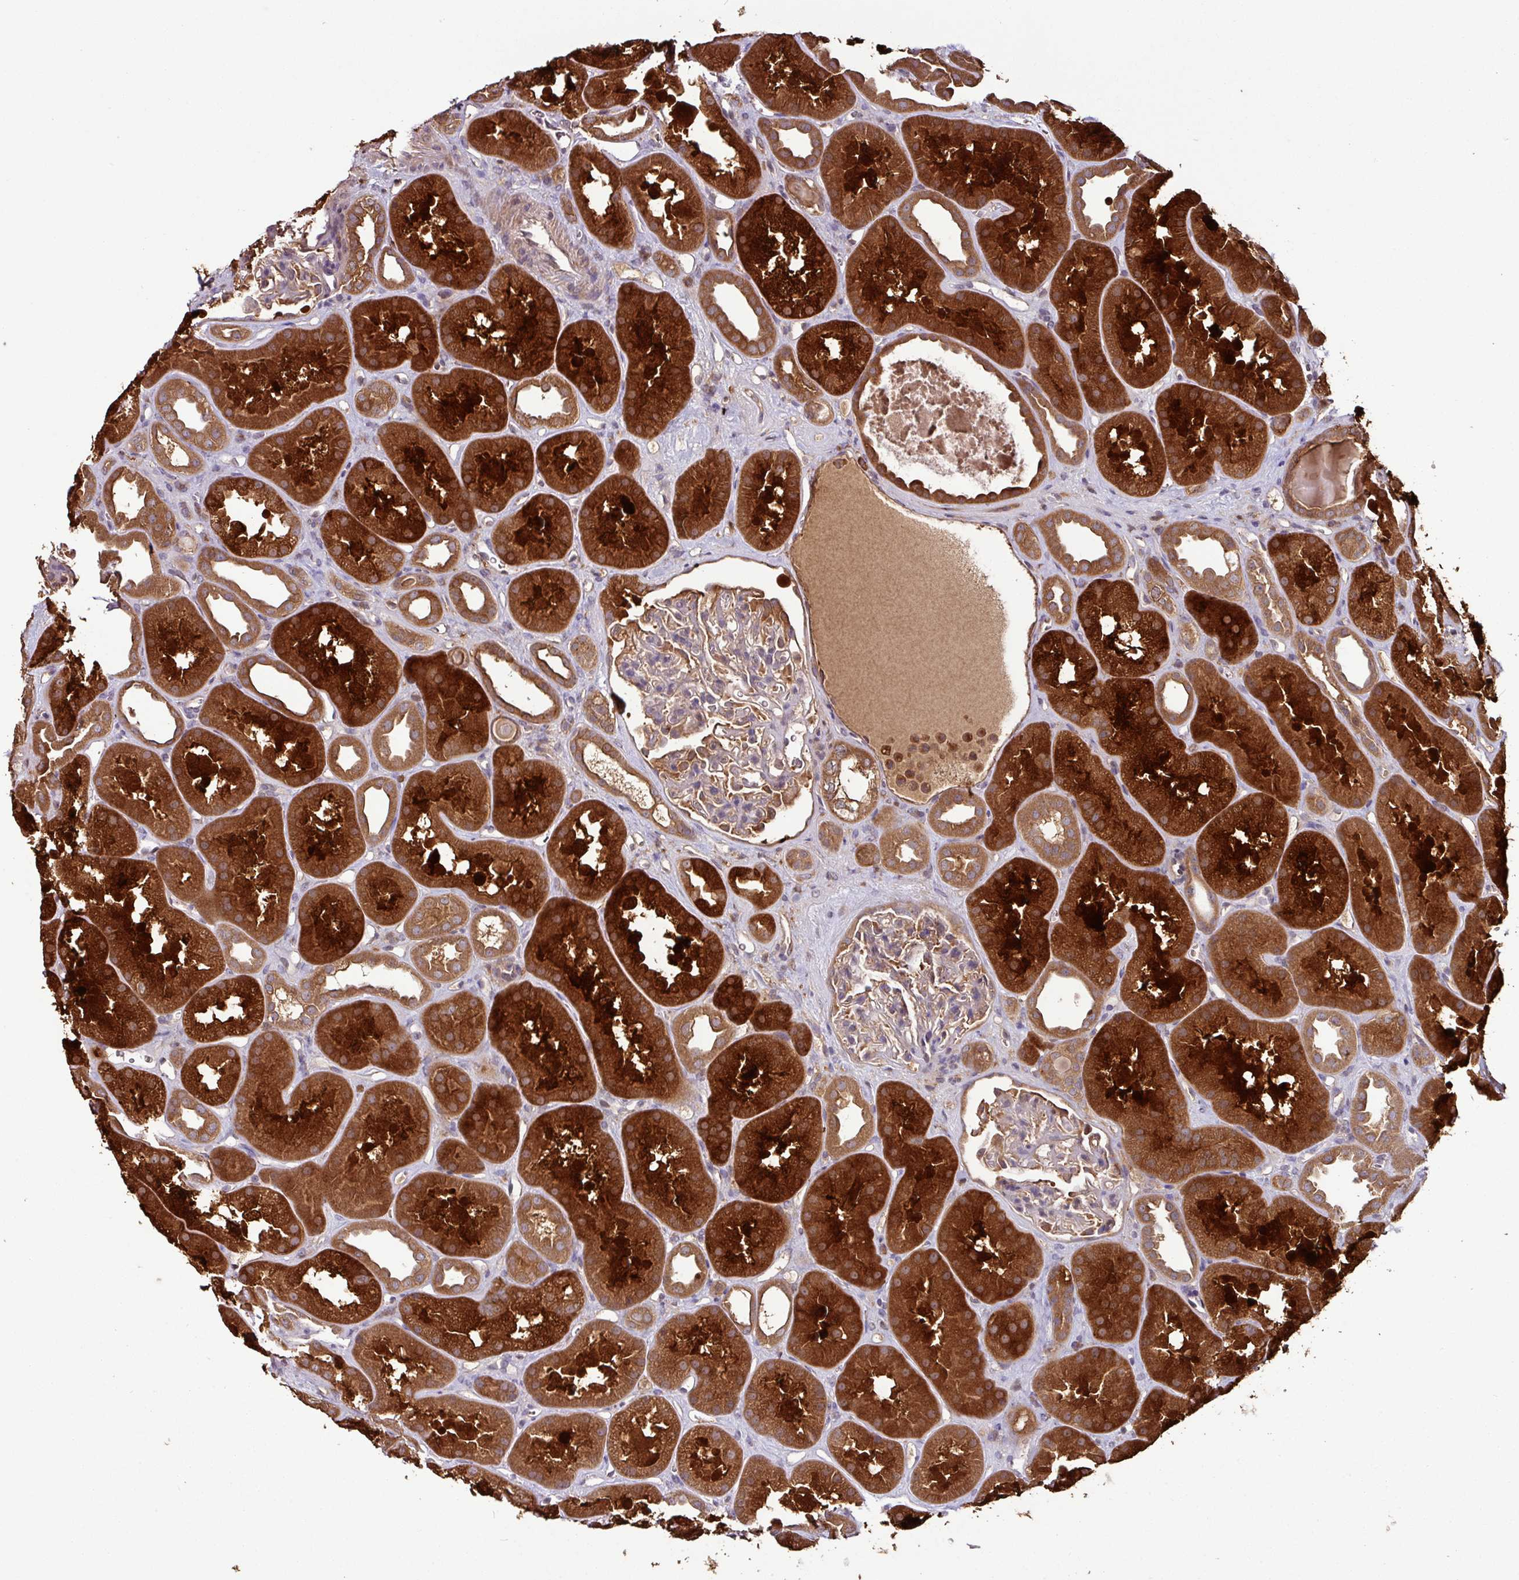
{"staining": {"intensity": "weak", "quantity": "<25%", "location": "cytoplasmic/membranous"}, "tissue": "kidney", "cell_type": "Cells in glomeruli", "image_type": "normal", "snomed": [{"axis": "morphology", "description": "Normal tissue, NOS"}, {"axis": "topography", "description": "Kidney"}], "caption": "Cells in glomeruli are negative for brown protein staining in unremarkable kidney.", "gene": "GNPDA1", "patient": {"sex": "male", "age": 61}}